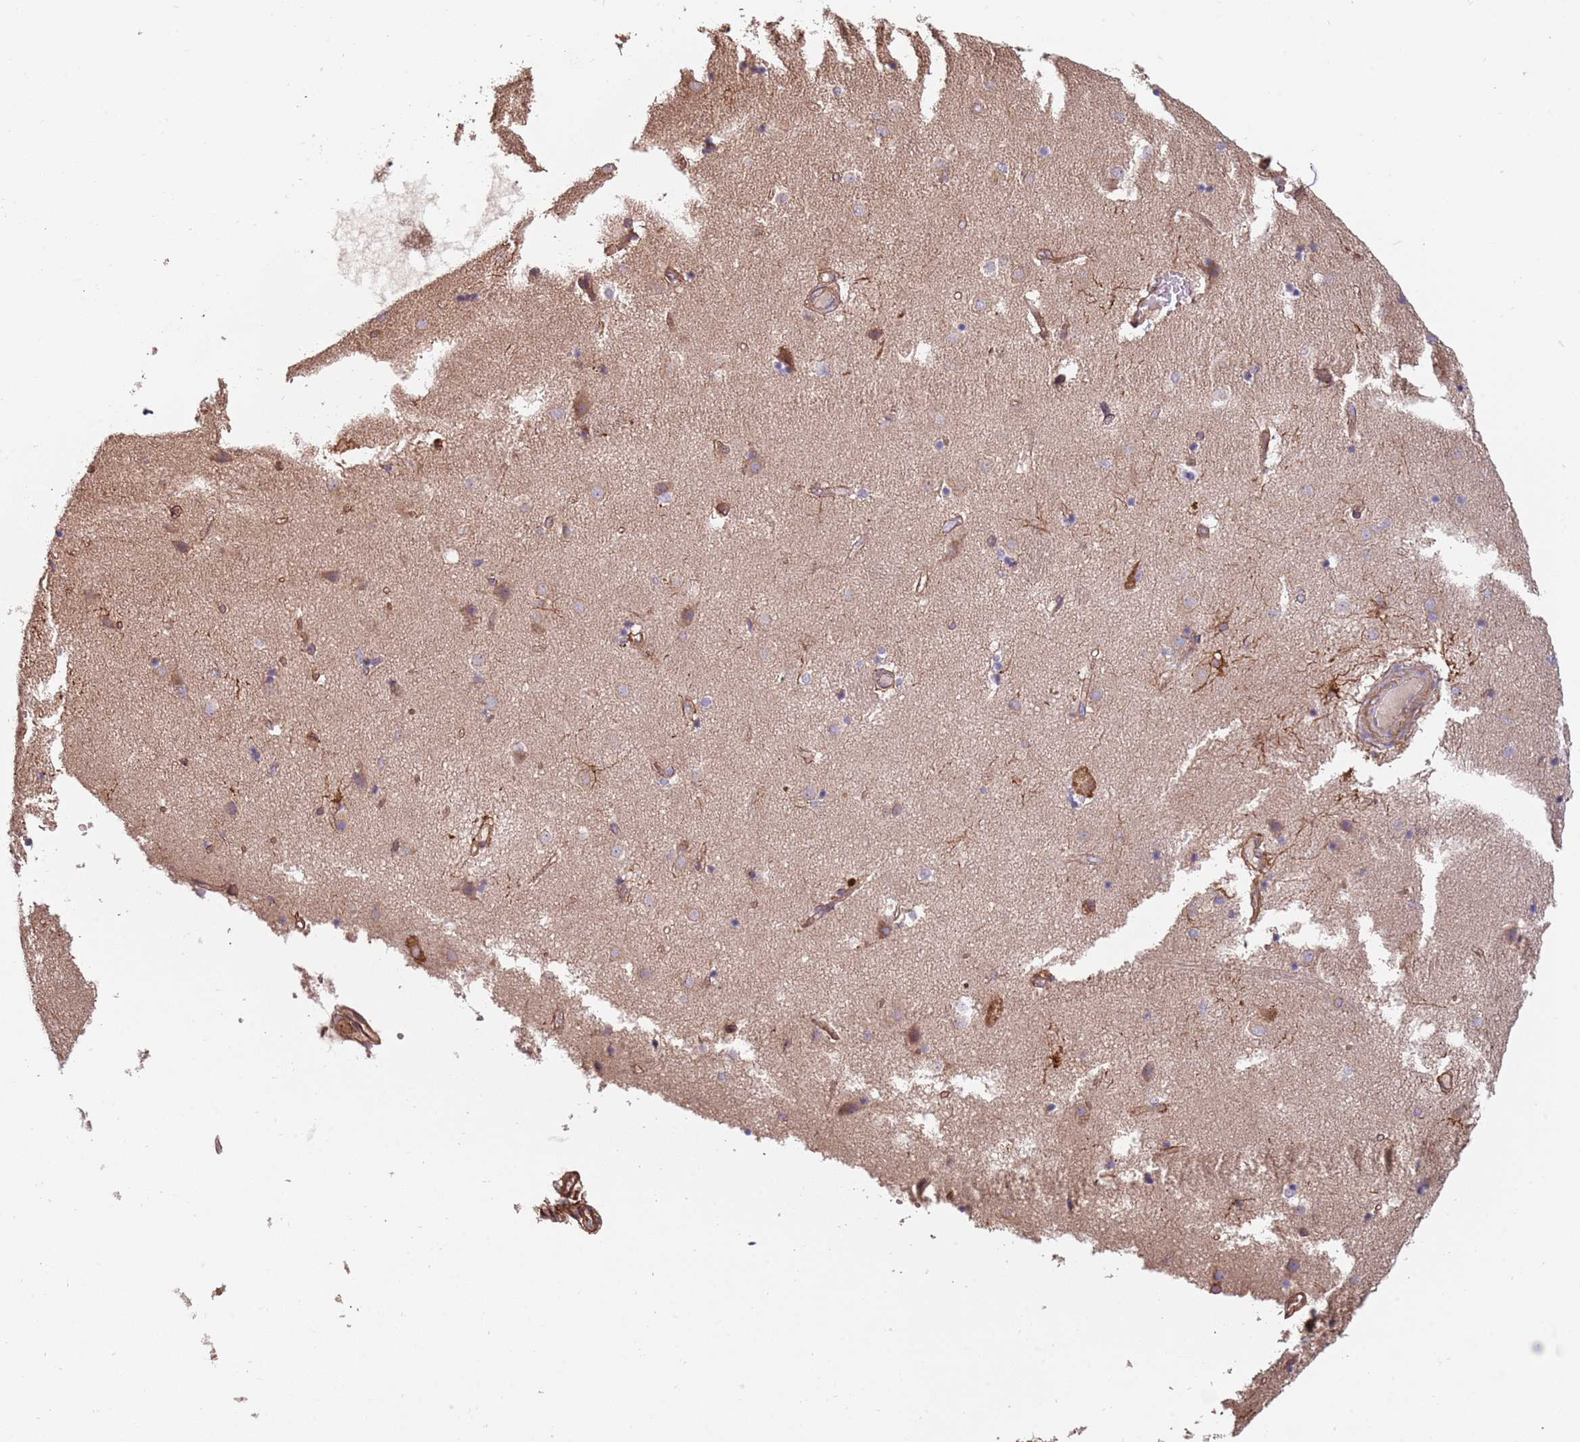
{"staining": {"intensity": "moderate", "quantity": "<25%", "location": "cytoplasmic/membranous"}, "tissue": "caudate", "cell_type": "Glial cells", "image_type": "normal", "snomed": [{"axis": "morphology", "description": "Normal tissue, NOS"}, {"axis": "topography", "description": "Lateral ventricle wall"}], "caption": "Protein expression analysis of unremarkable human caudate reveals moderate cytoplasmic/membranous positivity in approximately <25% of glial cells. Using DAB (brown) and hematoxylin (blue) stains, captured at high magnification using brightfield microscopy.", "gene": "SPDL1", "patient": {"sex": "male", "age": 70}}